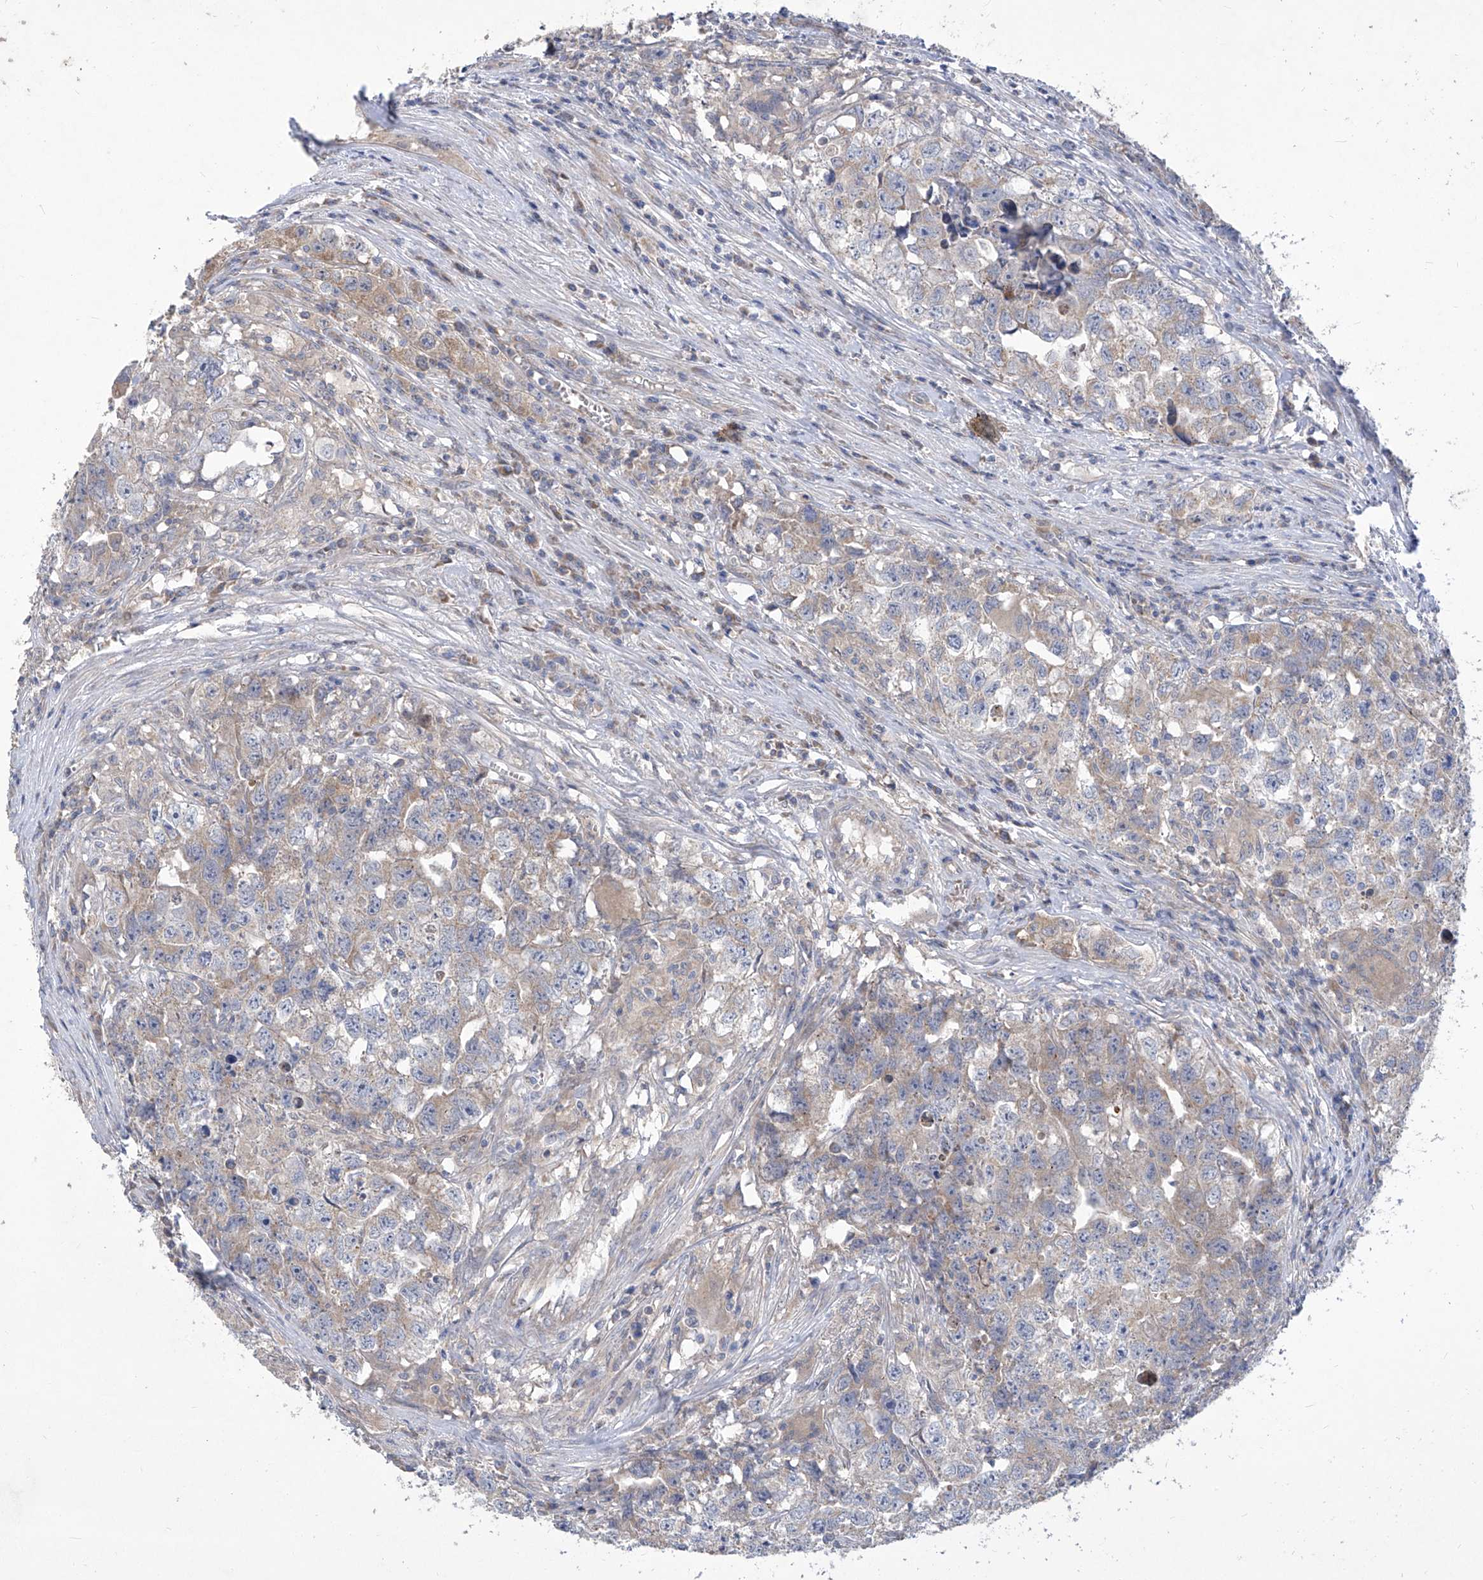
{"staining": {"intensity": "weak", "quantity": "25%-75%", "location": "cytoplasmic/membranous"}, "tissue": "testis cancer", "cell_type": "Tumor cells", "image_type": "cancer", "snomed": [{"axis": "morphology", "description": "Seminoma, NOS"}, {"axis": "morphology", "description": "Carcinoma, Embryonal, NOS"}, {"axis": "topography", "description": "Testis"}], "caption": "This is a photomicrograph of IHC staining of testis cancer (seminoma), which shows weak staining in the cytoplasmic/membranous of tumor cells.", "gene": "COQ3", "patient": {"sex": "male", "age": 43}}